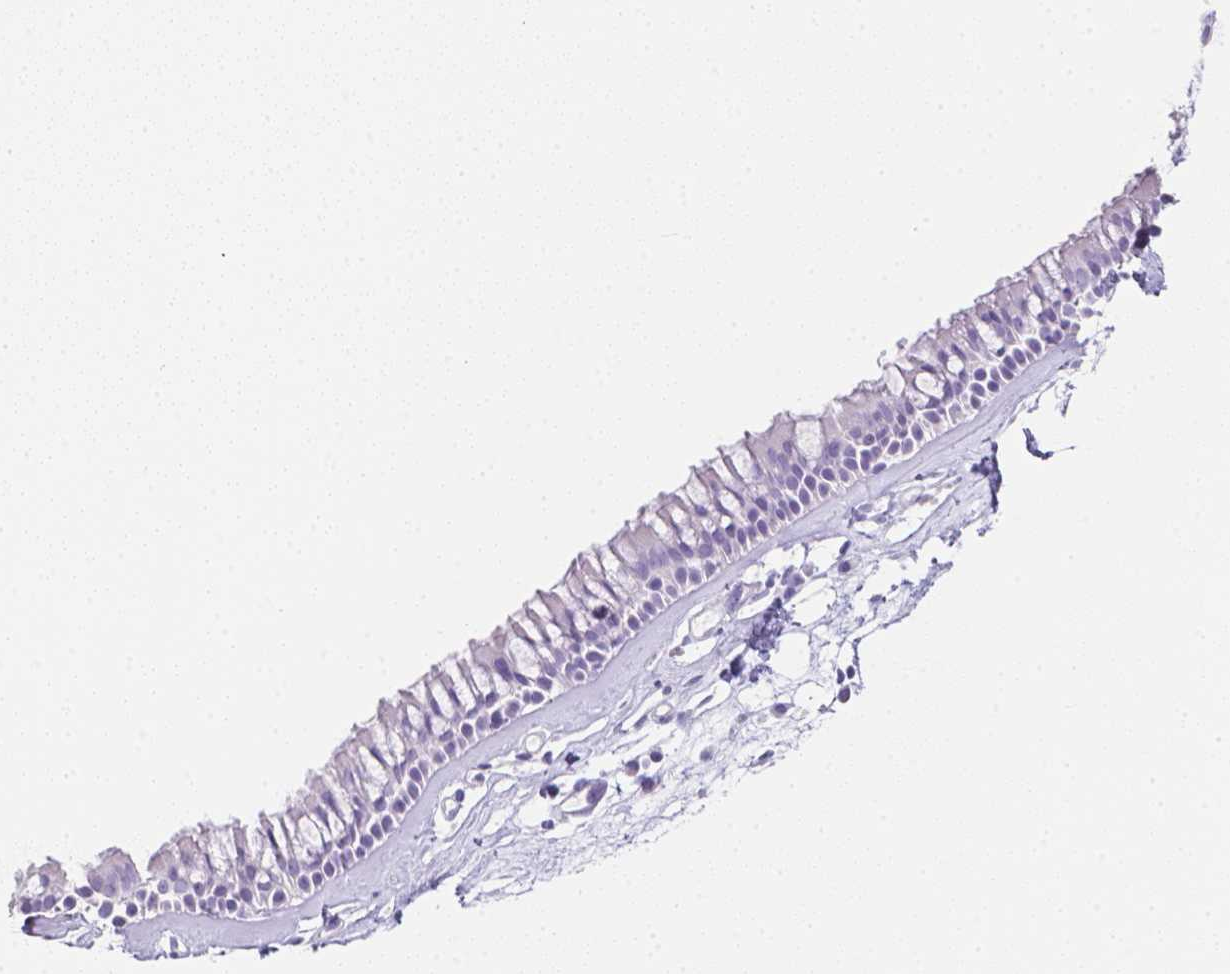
{"staining": {"intensity": "negative", "quantity": "none", "location": "none"}, "tissue": "nasopharynx", "cell_type": "Respiratory epithelial cells", "image_type": "normal", "snomed": [{"axis": "morphology", "description": "Normal tissue, NOS"}, {"axis": "topography", "description": "Nasopharynx"}], "caption": "Immunohistochemistry (IHC) of benign human nasopharynx displays no staining in respiratory epithelial cells. (Stains: DAB IHC with hematoxylin counter stain, Microscopy: brightfield microscopy at high magnification).", "gene": "LGALS4", "patient": {"sex": "female", "age": 39}}